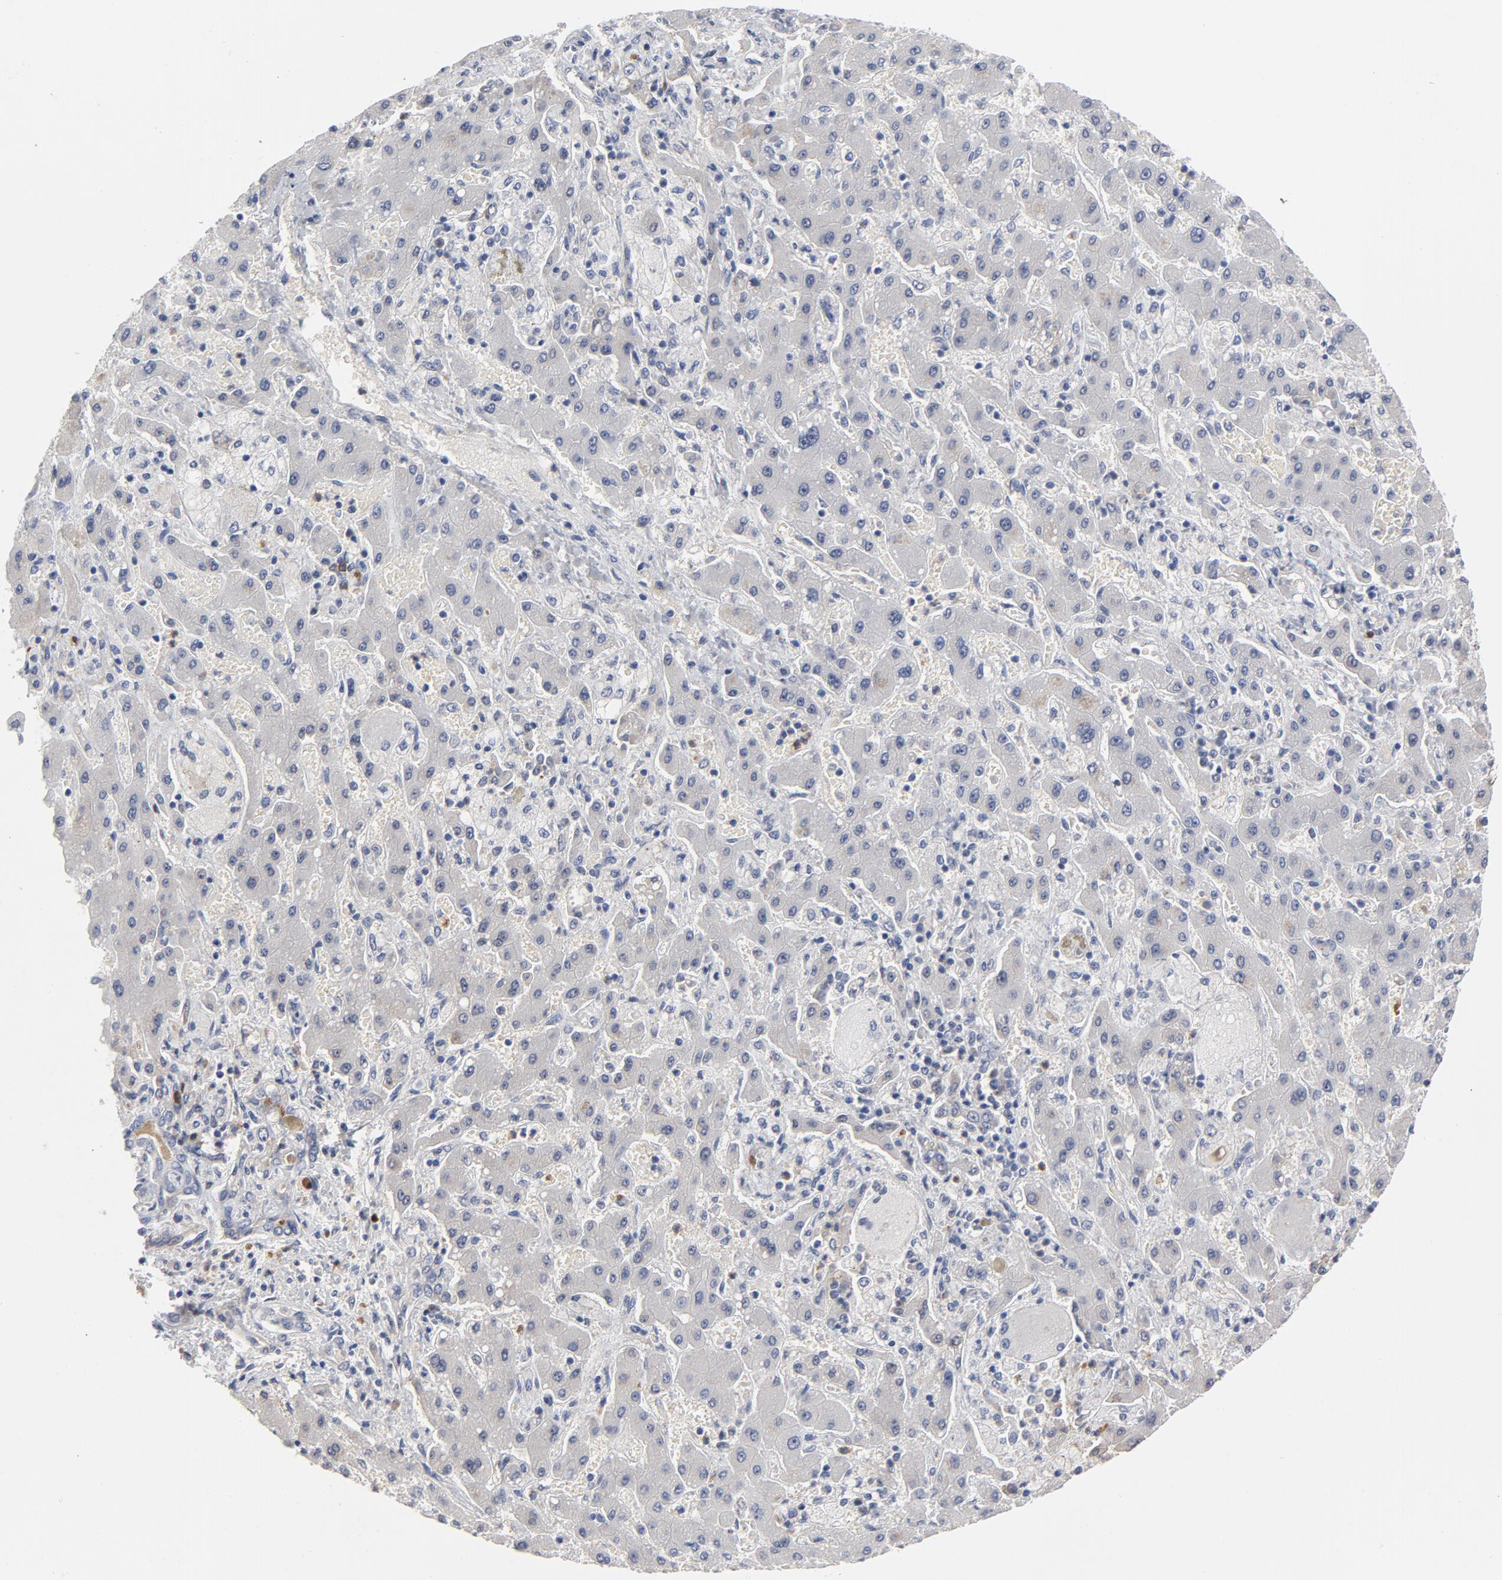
{"staining": {"intensity": "negative", "quantity": "none", "location": "none"}, "tissue": "liver cancer", "cell_type": "Tumor cells", "image_type": "cancer", "snomed": [{"axis": "morphology", "description": "Cholangiocarcinoma"}, {"axis": "topography", "description": "Liver"}], "caption": "IHC photomicrograph of cholangiocarcinoma (liver) stained for a protein (brown), which shows no expression in tumor cells.", "gene": "ASMTL", "patient": {"sex": "male", "age": 50}}